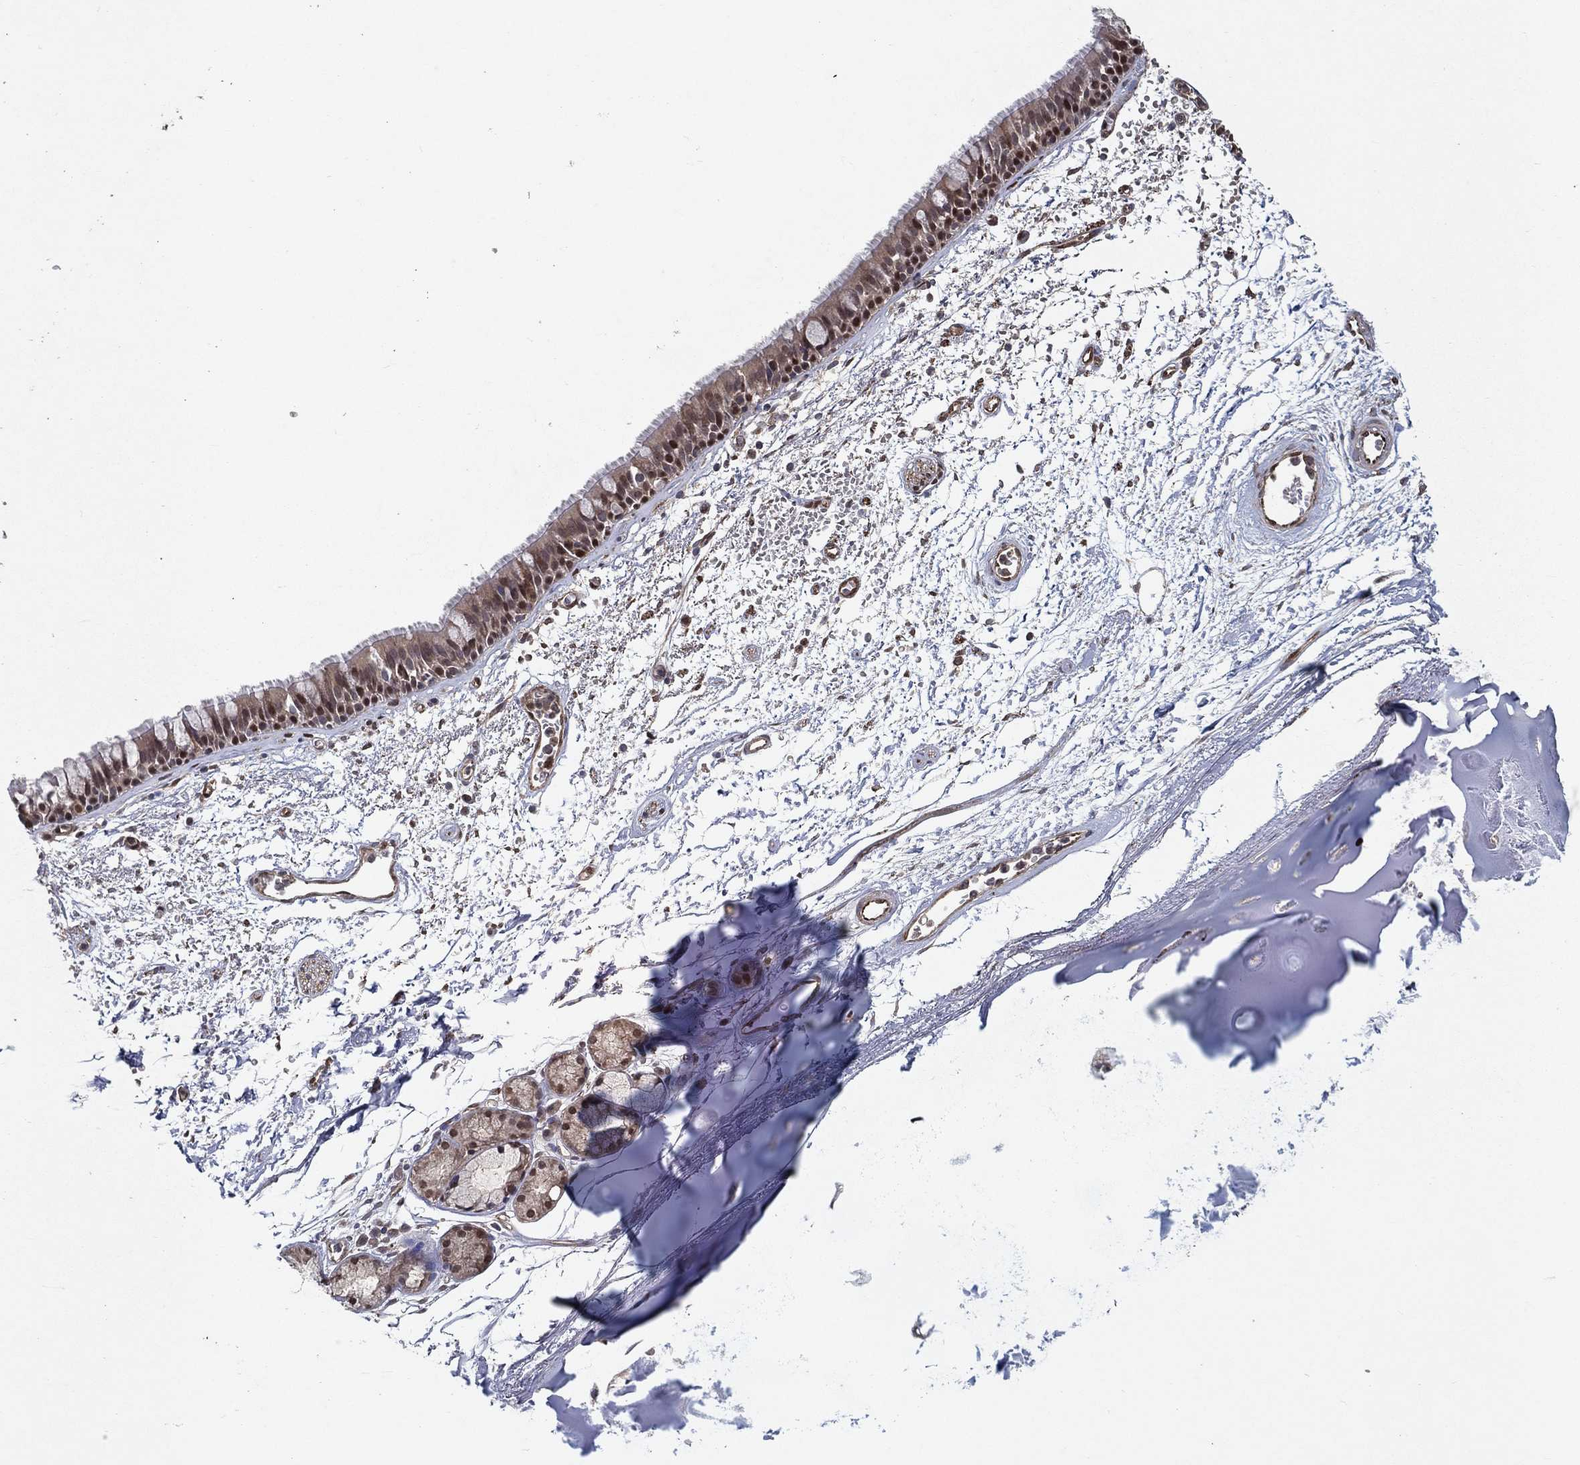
{"staining": {"intensity": "weak", "quantity": "25%-75%", "location": "cytoplasmic/membranous,nuclear"}, "tissue": "bronchus", "cell_type": "Respiratory epithelial cells", "image_type": "normal", "snomed": [{"axis": "morphology", "description": "Normal tissue, NOS"}, {"axis": "topography", "description": "Cartilage tissue"}, {"axis": "topography", "description": "Bronchus"}], "caption": "Weak cytoplasmic/membranous,nuclear expression is appreciated in approximately 25%-75% of respiratory epithelial cells in unremarkable bronchus. Ihc stains the protein in brown and the nuclei are stained blue.", "gene": "CERS2", "patient": {"sex": "male", "age": 66}}